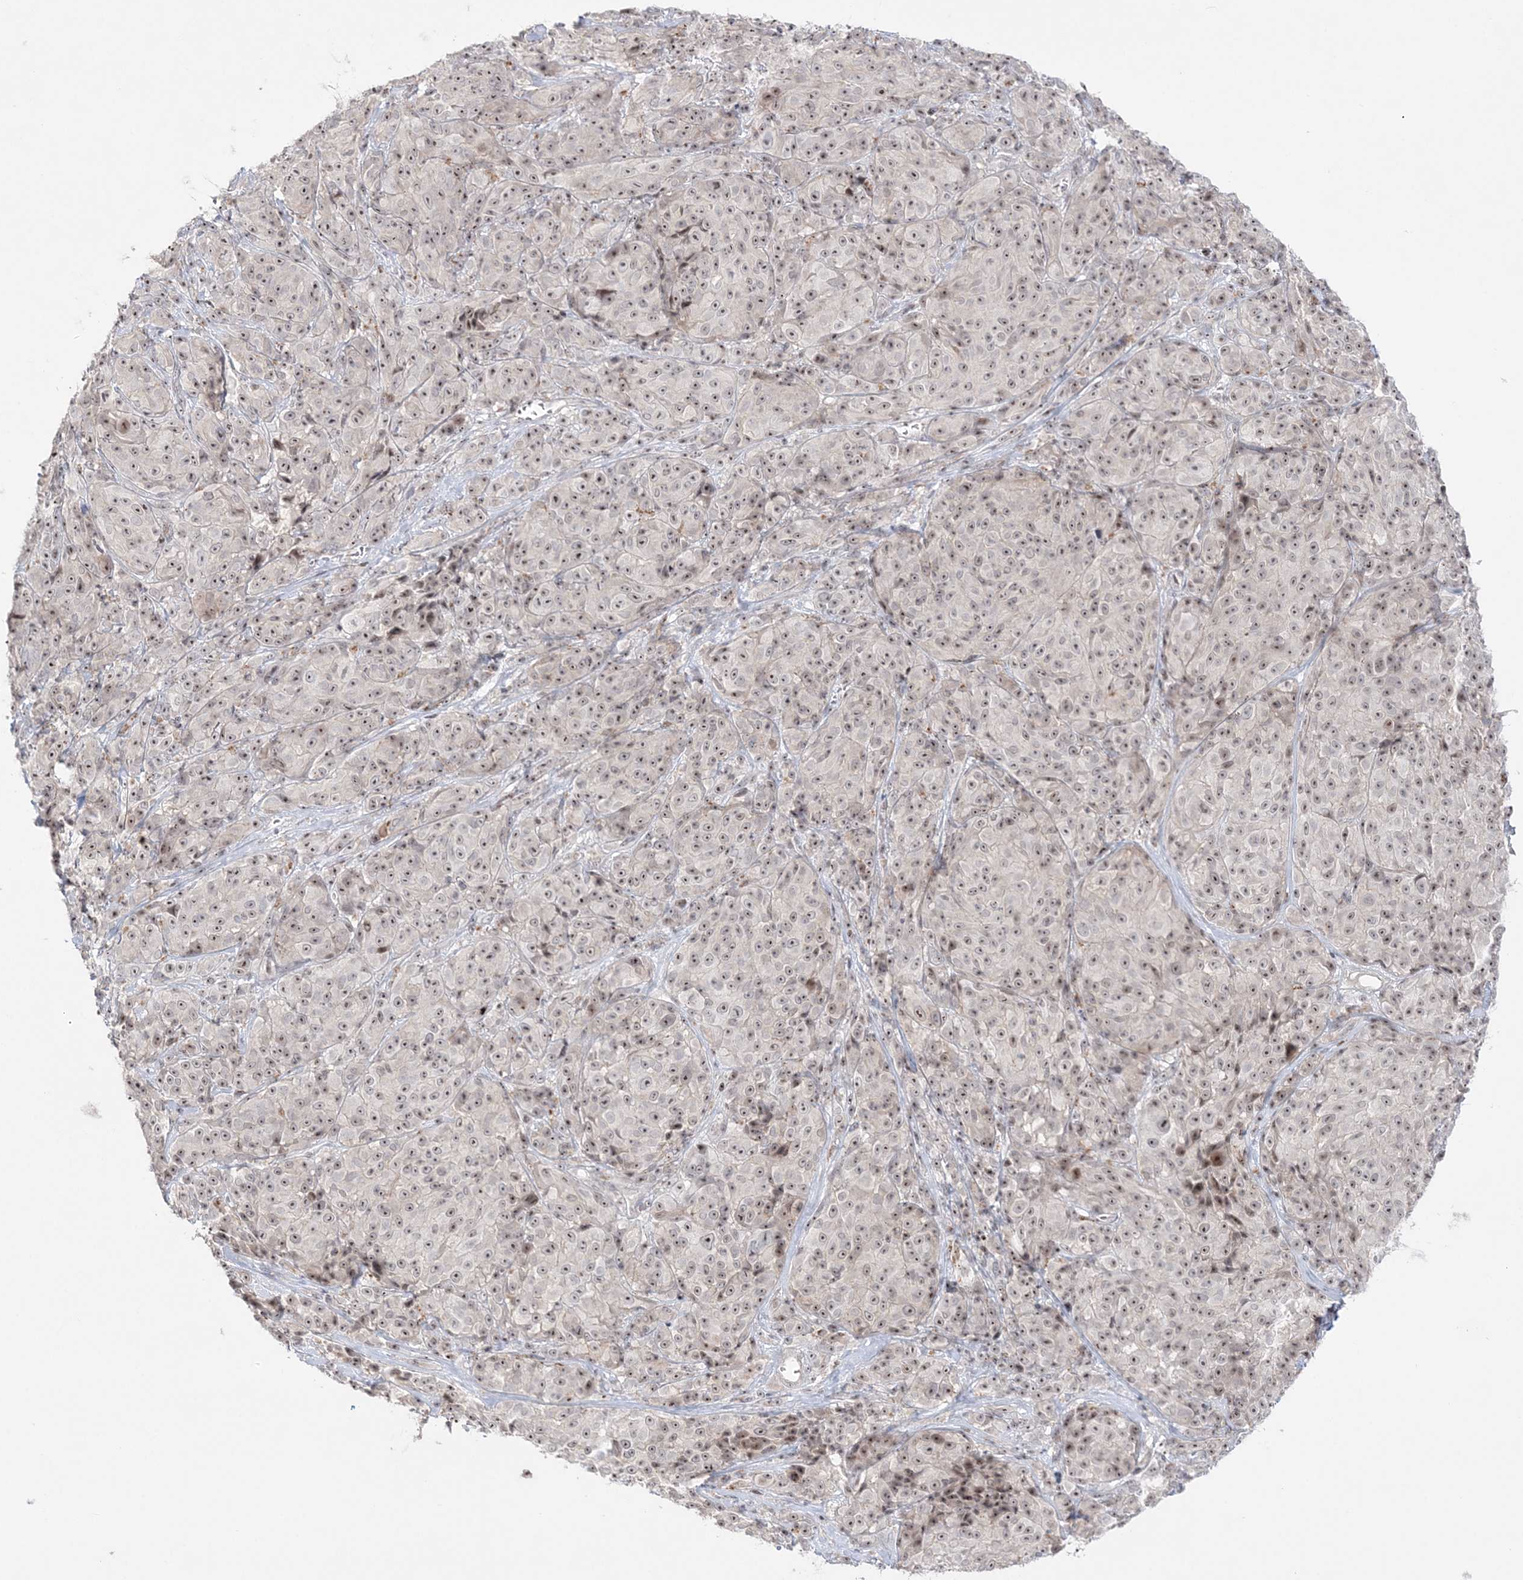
{"staining": {"intensity": "moderate", "quantity": ">75%", "location": "nuclear"}, "tissue": "melanoma", "cell_type": "Tumor cells", "image_type": "cancer", "snomed": [{"axis": "morphology", "description": "Malignant melanoma, NOS"}, {"axis": "topography", "description": "Skin"}], "caption": "Immunohistochemical staining of melanoma demonstrates moderate nuclear protein staining in about >75% of tumor cells.", "gene": "SH3BP4", "patient": {"sex": "male", "age": 73}}